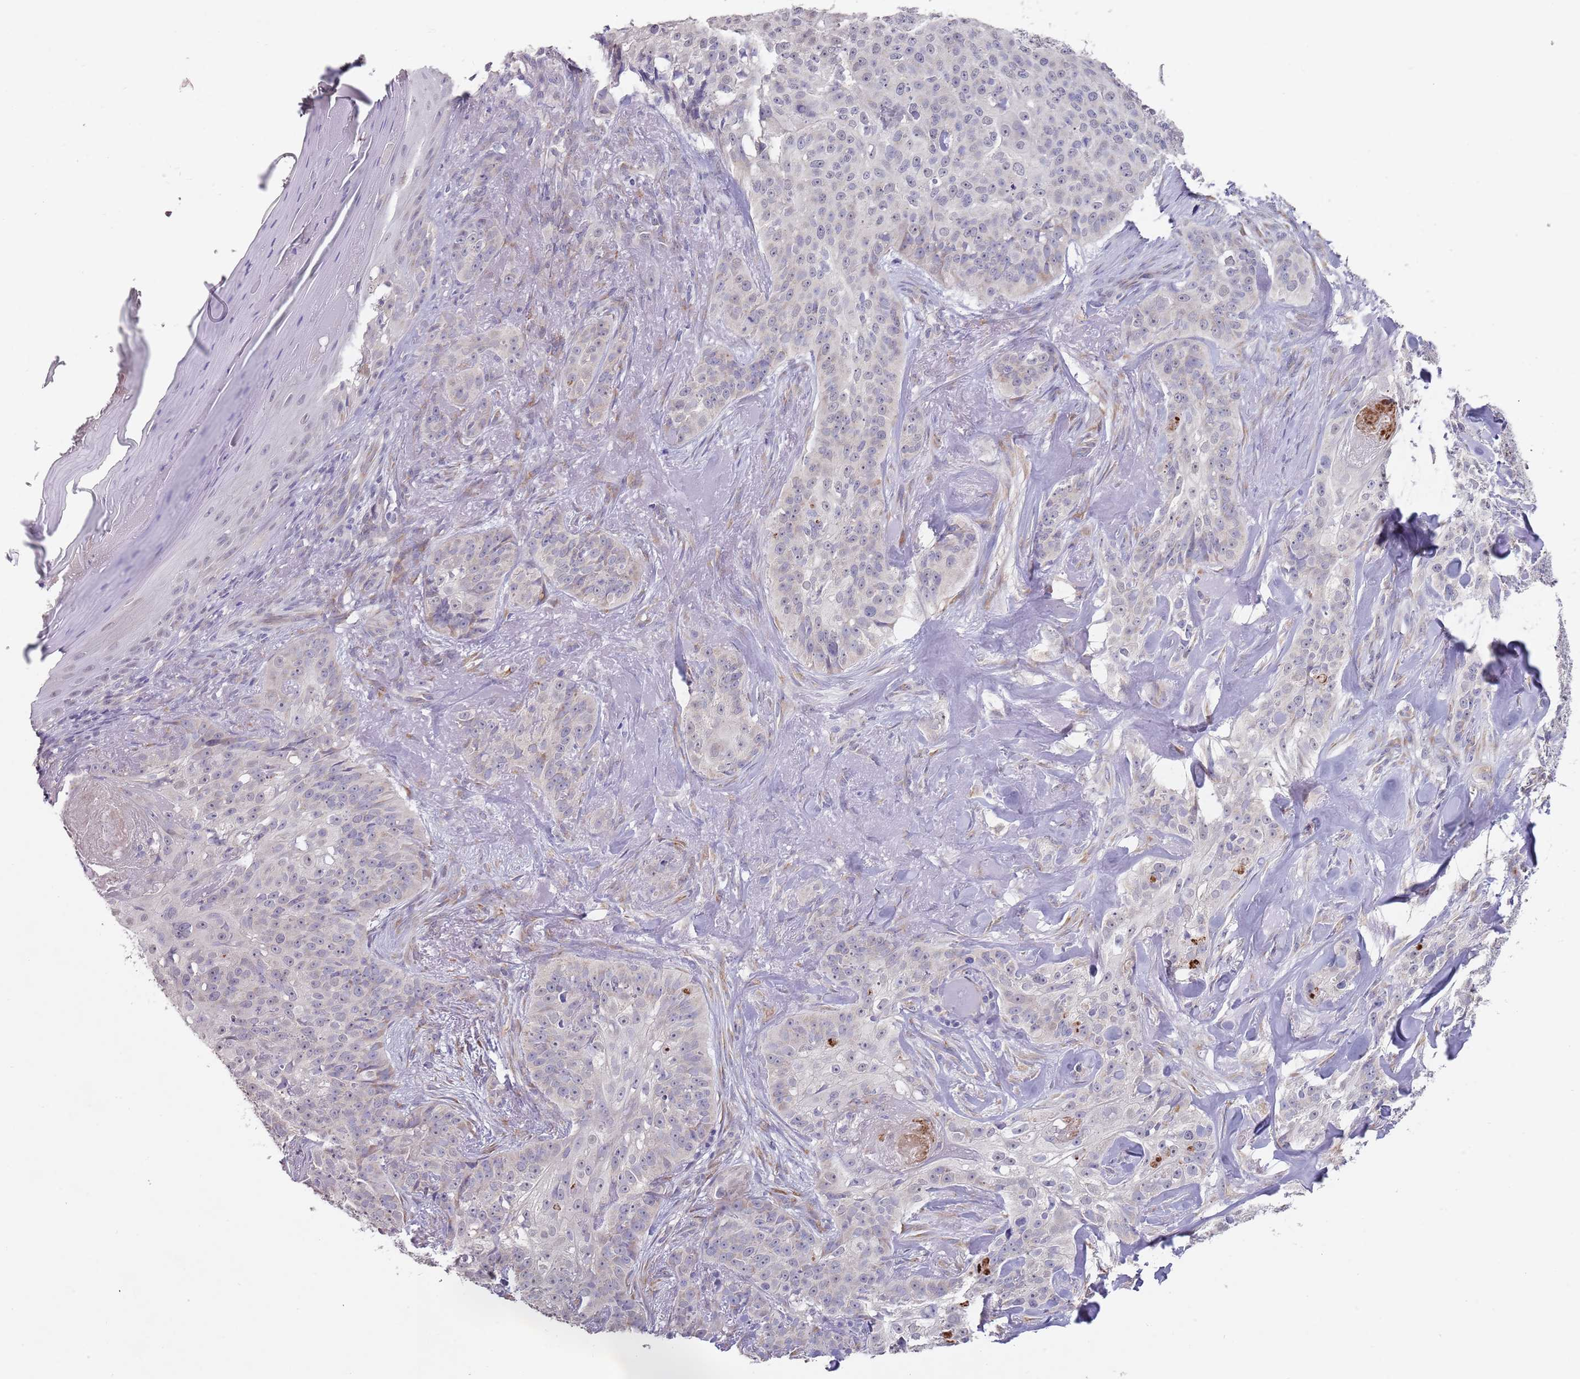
{"staining": {"intensity": "negative", "quantity": "none", "location": "none"}, "tissue": "skin cancer", "cell_type": "Tumor cells", "image_type": "cancer", "snomed": [{"axis": "morphology", "description": "Basal cell carcinoma"}, {"axis": "topography", "description": "Skin"}], "caption": "Image shows no protein positivity in tumor cells of skin cancer tissue.", "gene": "TNRC6C", "patient": {"sex": "female", "age": 92}}